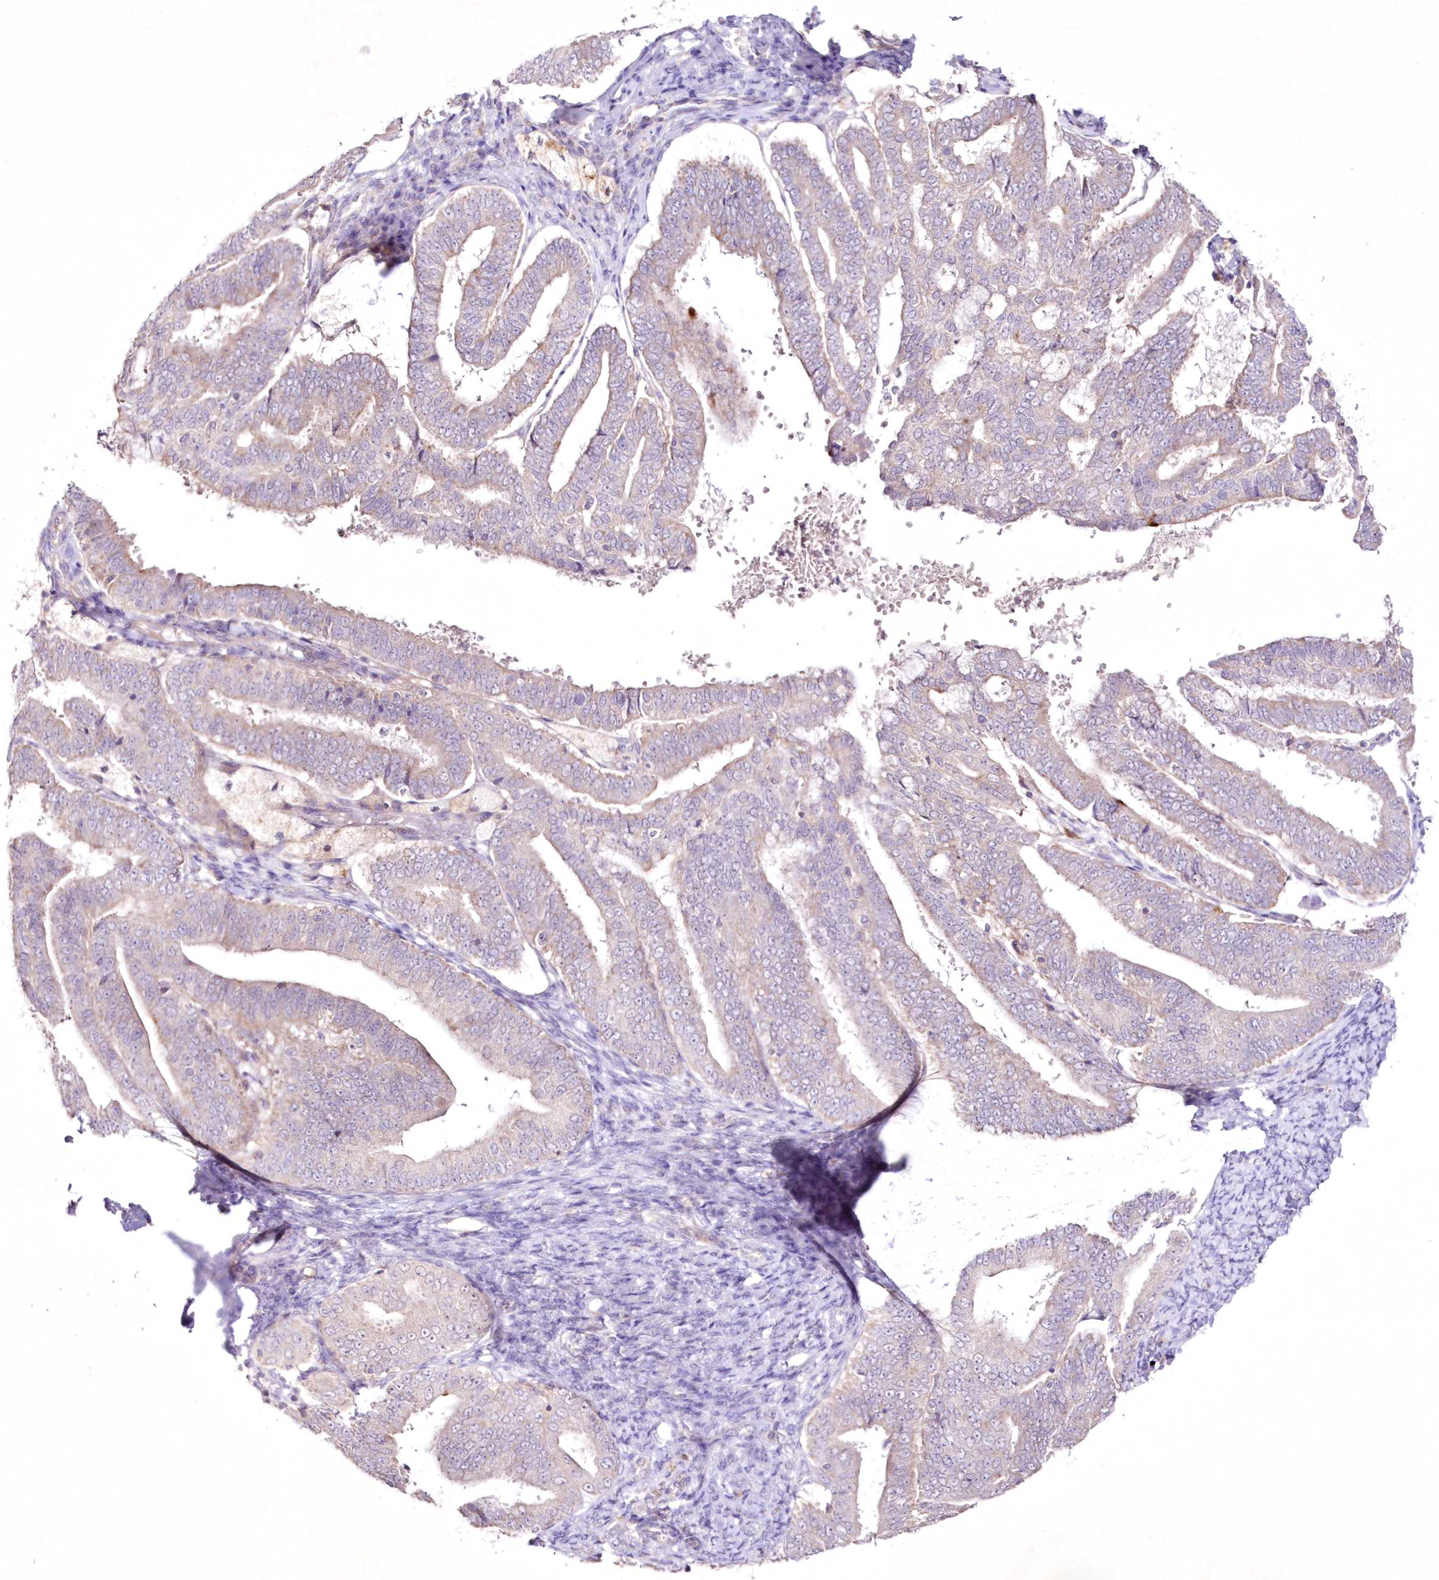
{"staining": {"intensity": "weak", "quantity": "<25%", "location": "cytoplasmic/membranous"}, "tissue": "endometrial cancer", "cell_type": "Tumor cells", "image_type": "cancer", "snomed": [{"axis": "morphology", "description": "Adenocarcinoma, NOS"}, {"axis": "topography", "description": "Endometrium"}], "caption": "Human adenocarcinoma (endometrial) stained for a protein using immunohistochemistry (IHC) reveals no expression in tumor cells.", "gene": "NEU4", "patient": {"sex": "female", "age": 63}}